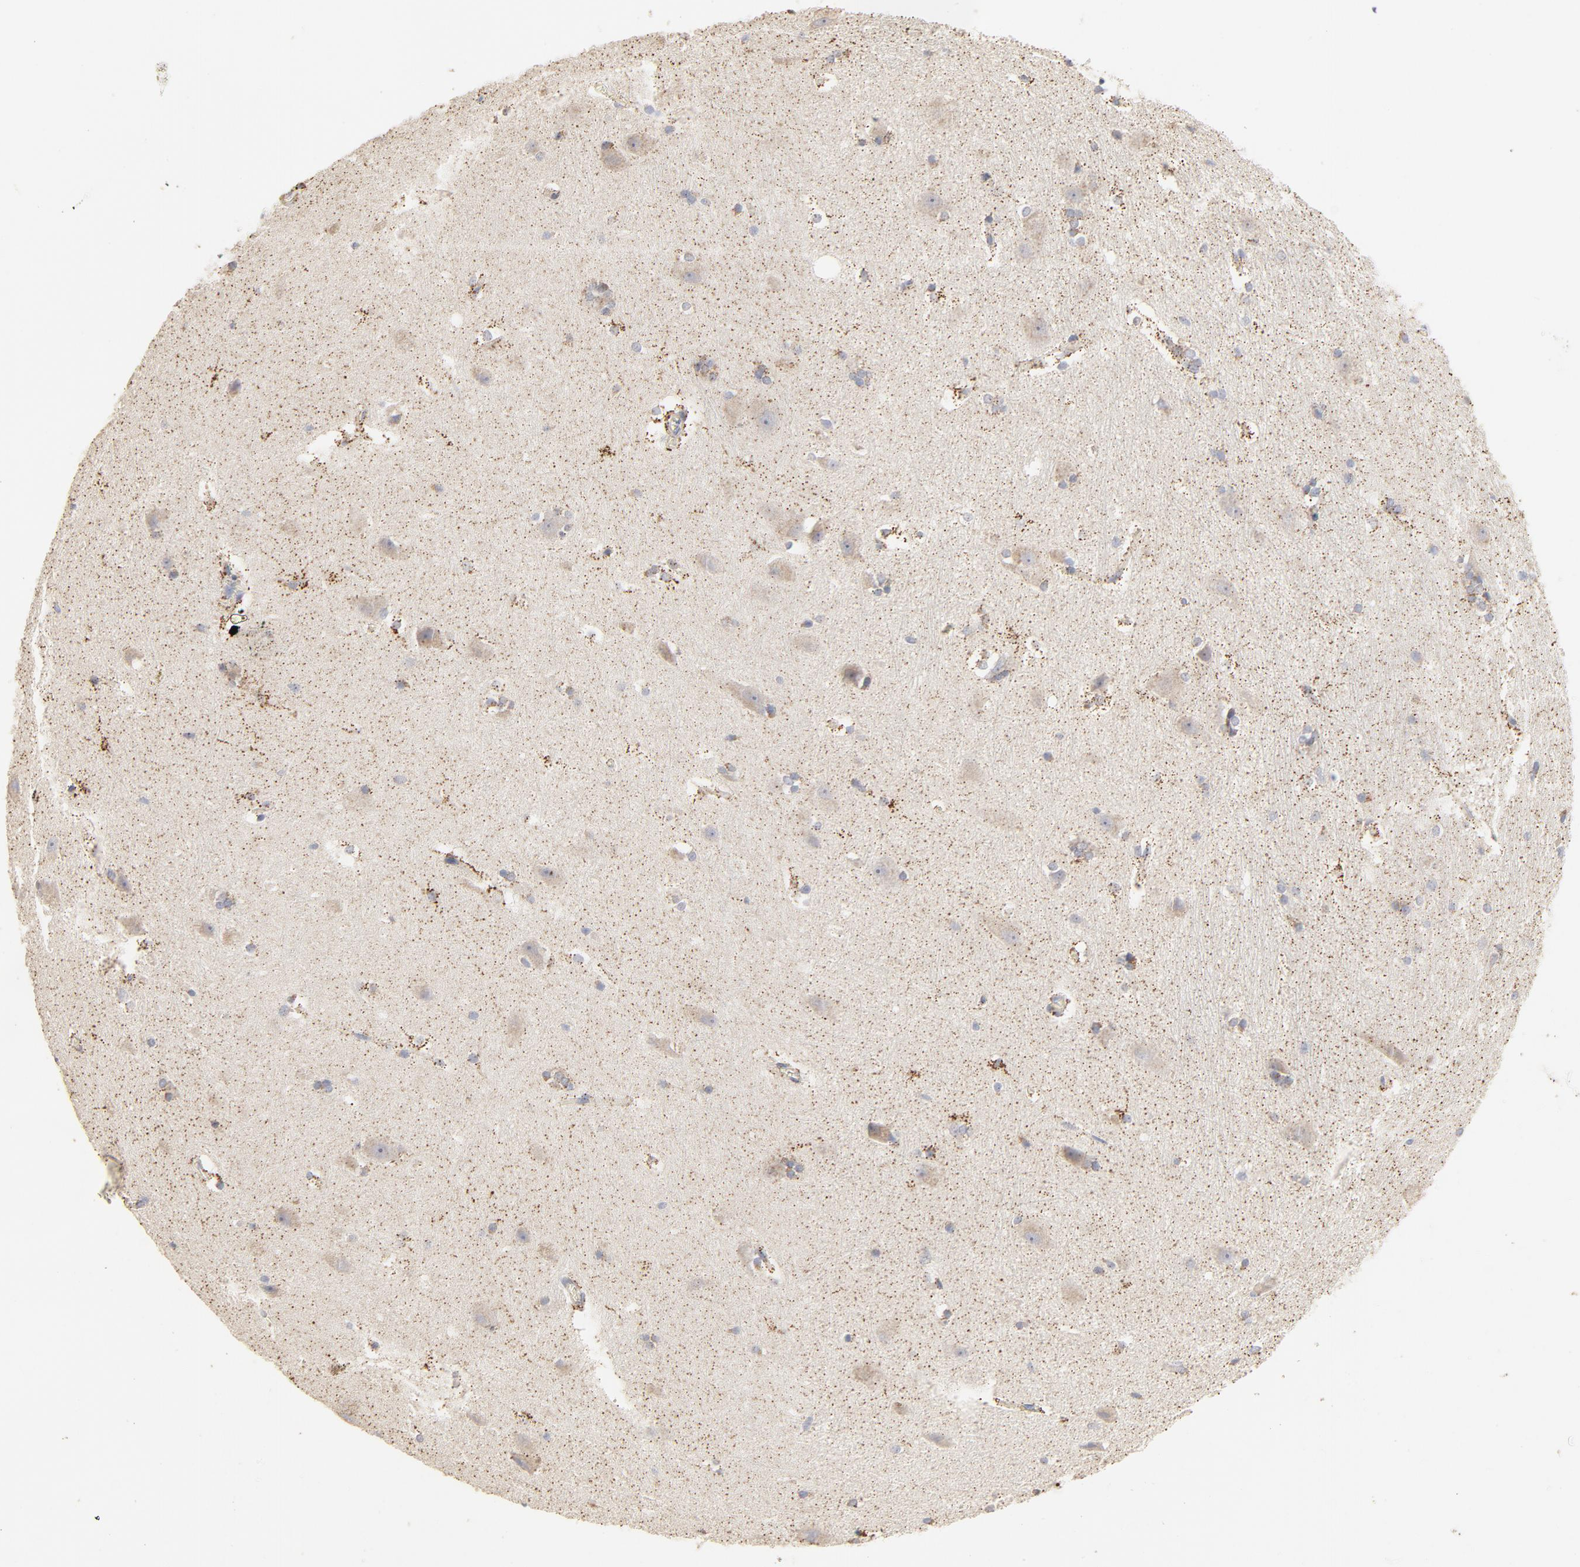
{"staining": {"intensity": "moderate", "quantity": "25%-75%", "location": "cytoplasmic/membranous"}, "tissue": "hippocampus", "cell_type": "Glial cells", "image_type": "normal", "snomed": [{"axis": "morphology", "description": "Normal tissue, NOS"}, {"axis": "topography", "description": "Hippocampus"}], "caption": "Protein analysis of normal hippocampus displays moderate cytoplasmic/membranous positivity in approximately 25%-75% of glial cells. Using DAB (brown) and hematoxylin (blue) stains, captured at high magnification using brightfield microscopy.", "gene": "FCGBP", "patient": {"sex": "female", "age": 19}}